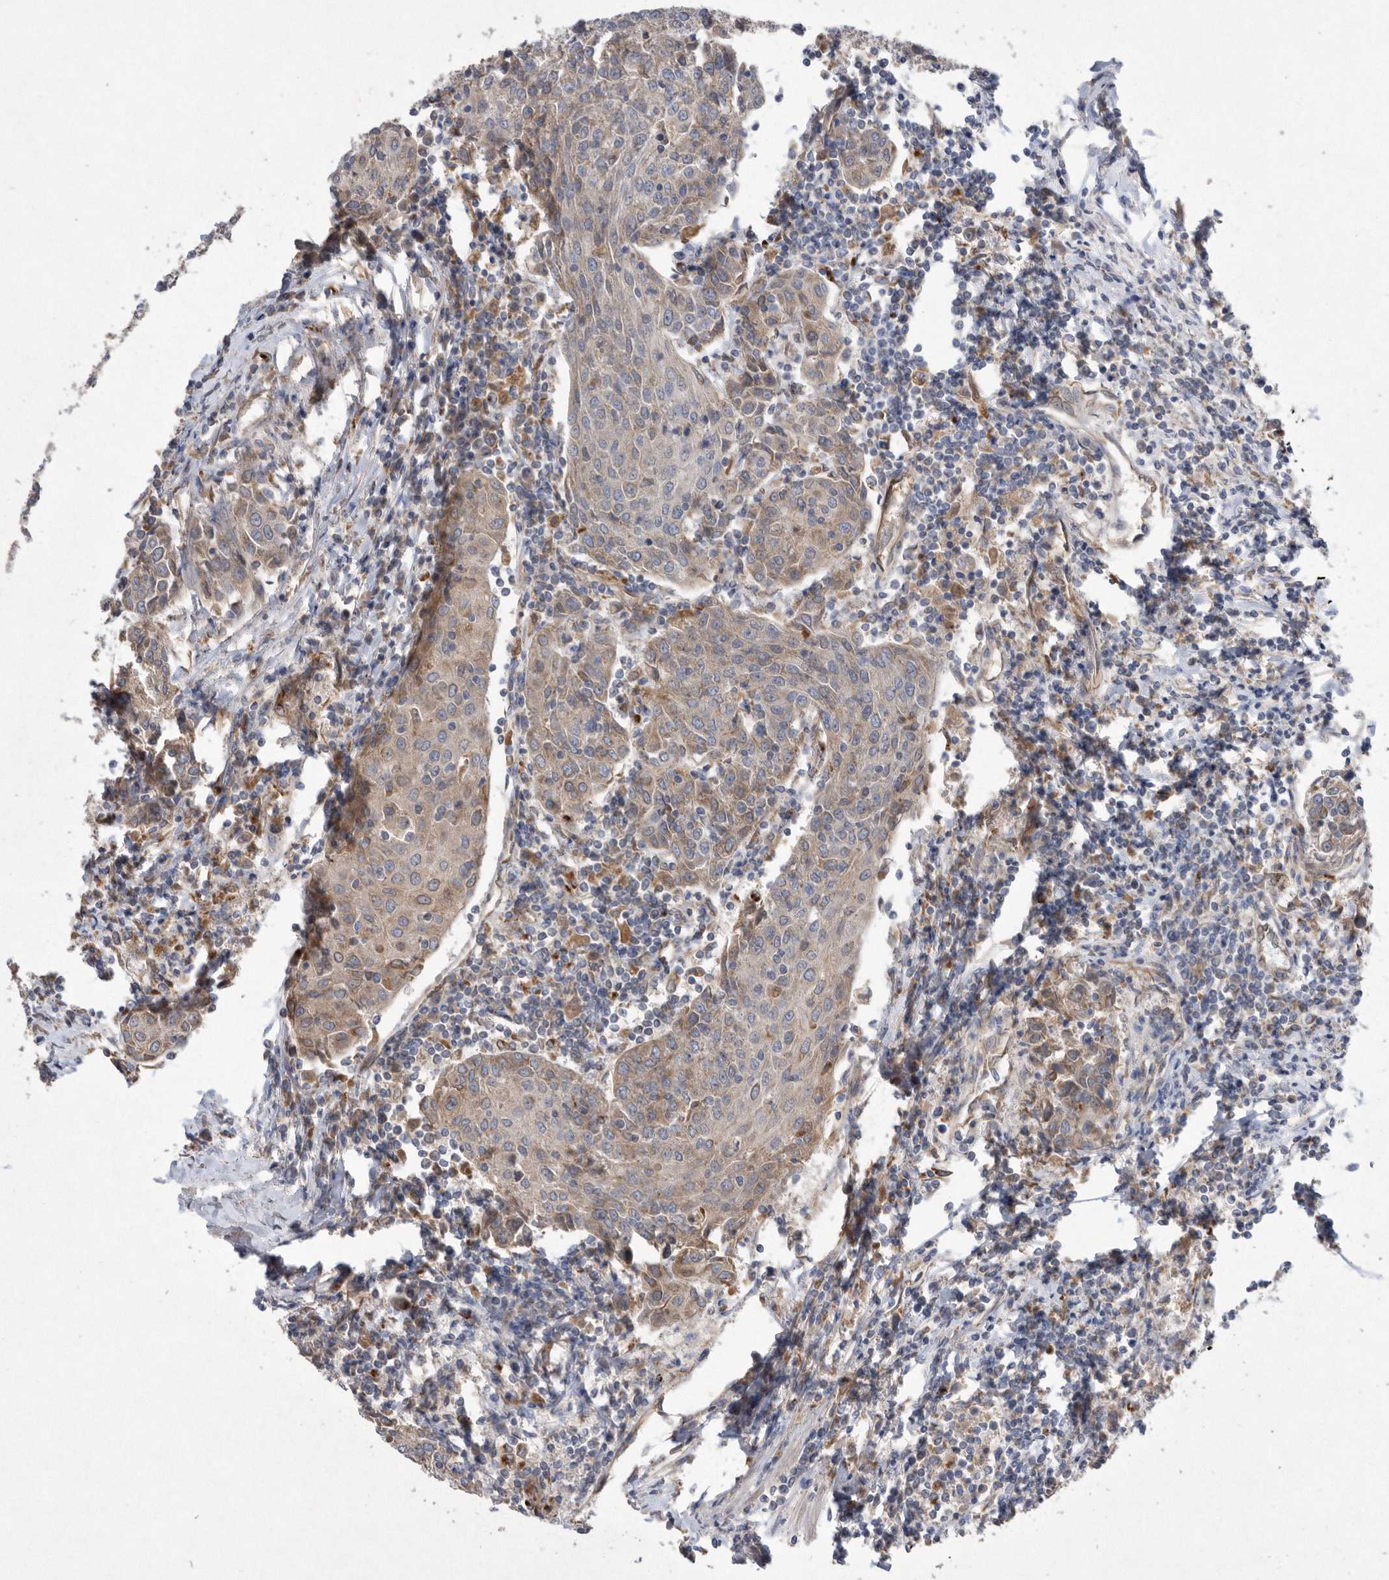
{"staining": {"intensity": "weak", "quantity": "25%-75%", "location": "cytoplasmic/membranous"}, "tissue": "urothelial cancer", "cell_type": "Tumor cells", "image_type": "cancer", "snomed": [{"axis": "morphology", "description": "Urothelial carcinoma, High grade"}, {"axis": "topography", "description": "Urinary bladder"}], "caption": "IHC (DAB (3,3'-diaminobenzidine)) staining of human high-grade urothelial carcinoma exhibits weak cytoplasmic/membranous protein expression in about 25%-75% of tumor cells.", "gene": "PON2", "patient": {"sex": "female", "age": 85}}